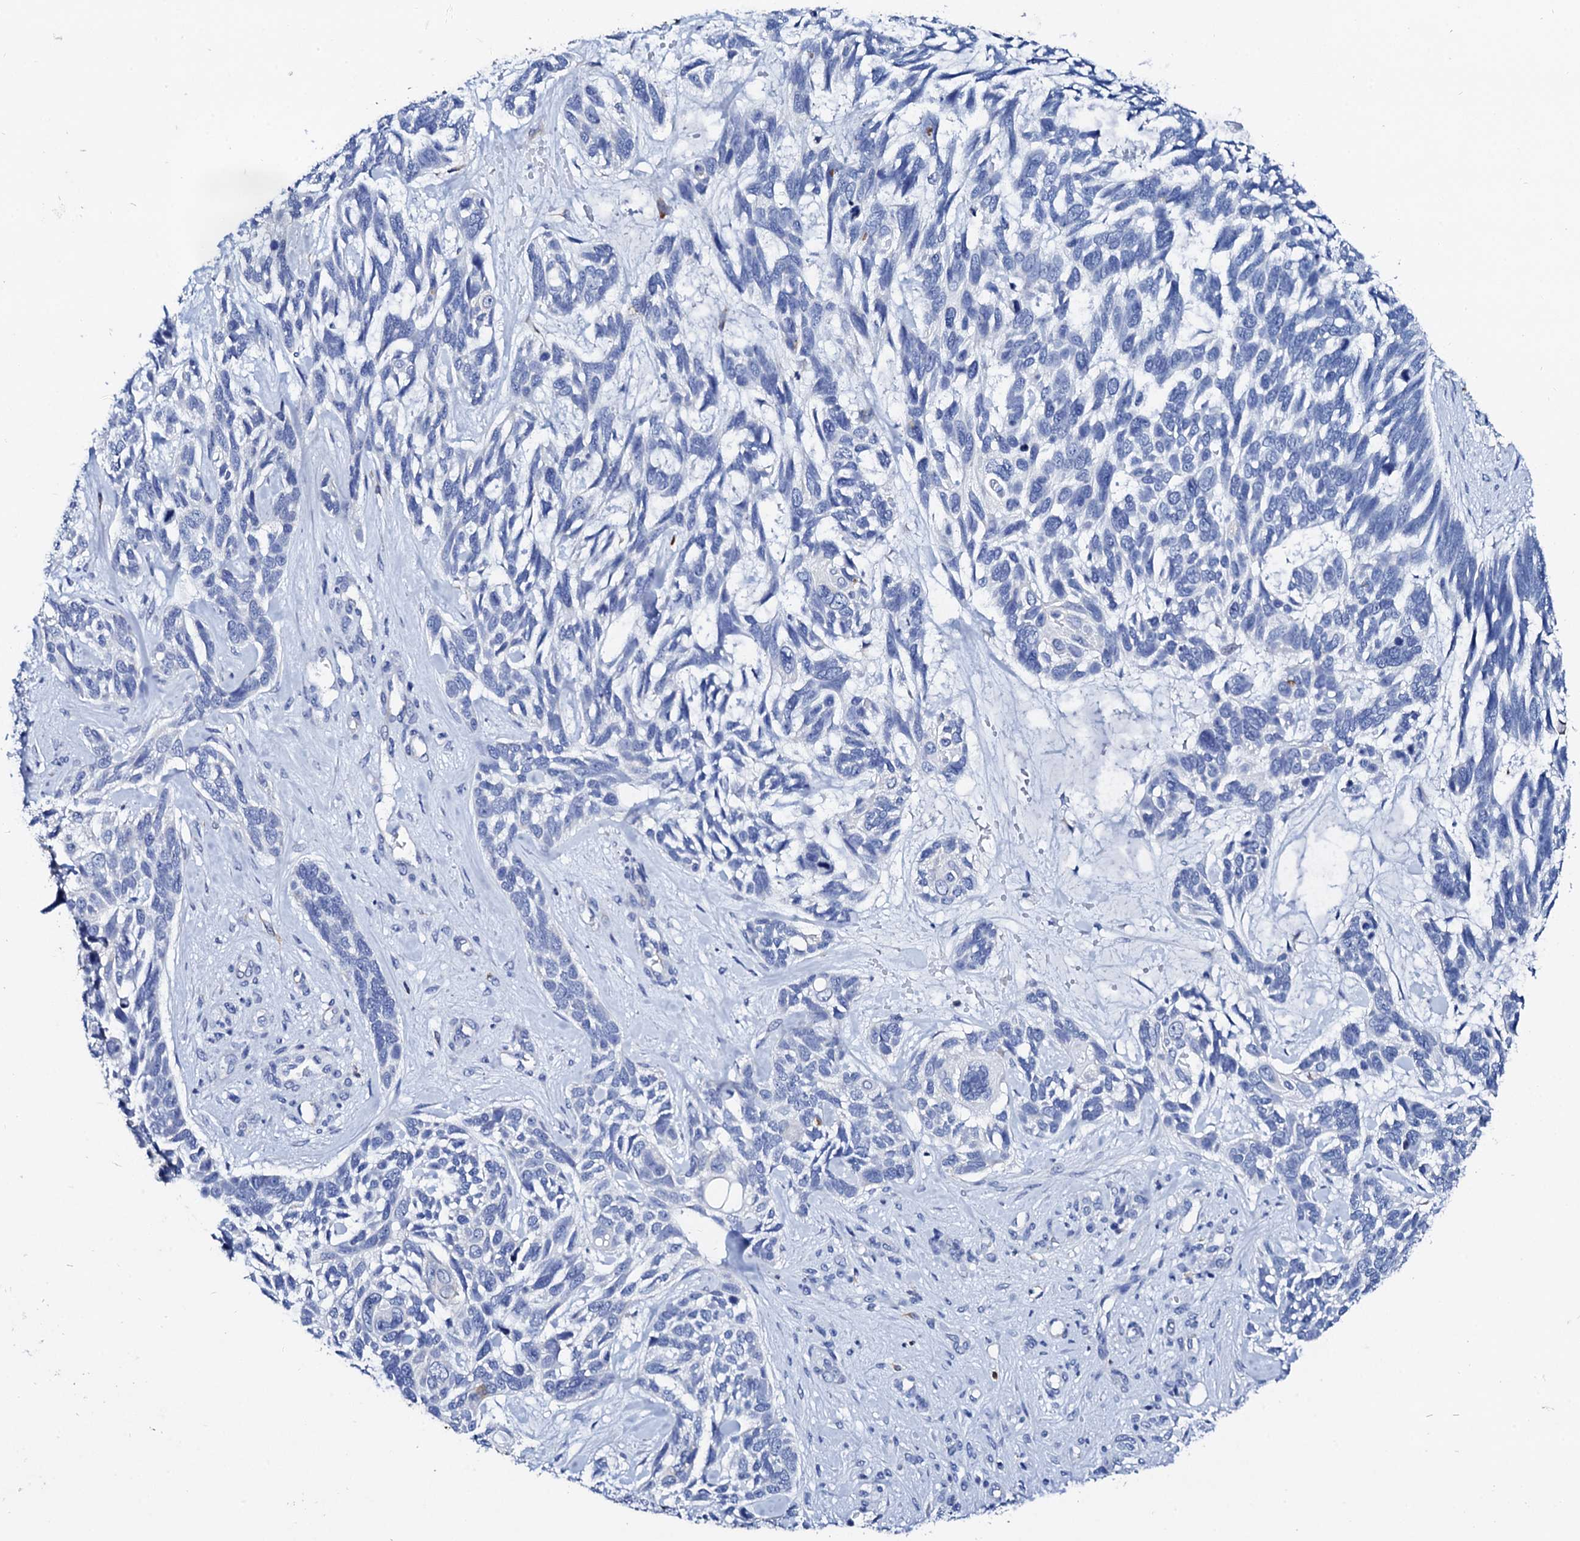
{"staining": {"intensity": "negative", "quantity": "none", "location": "none"}, "tissue": "skin cancer", "cell_type": "Tumor cells", "image_type": "cancer", "snomed": [{"axis": "morphology", "description": "Basal cell carcinoma"}, {"axis": "topography", "description": "Skin"}], "caption": "Immunohistochemistry of skin basal cell carcinoma reveals no expression in tumor cells.", "gene": "GLB1L3", "patient": {"sex": "male", "age": 88}}